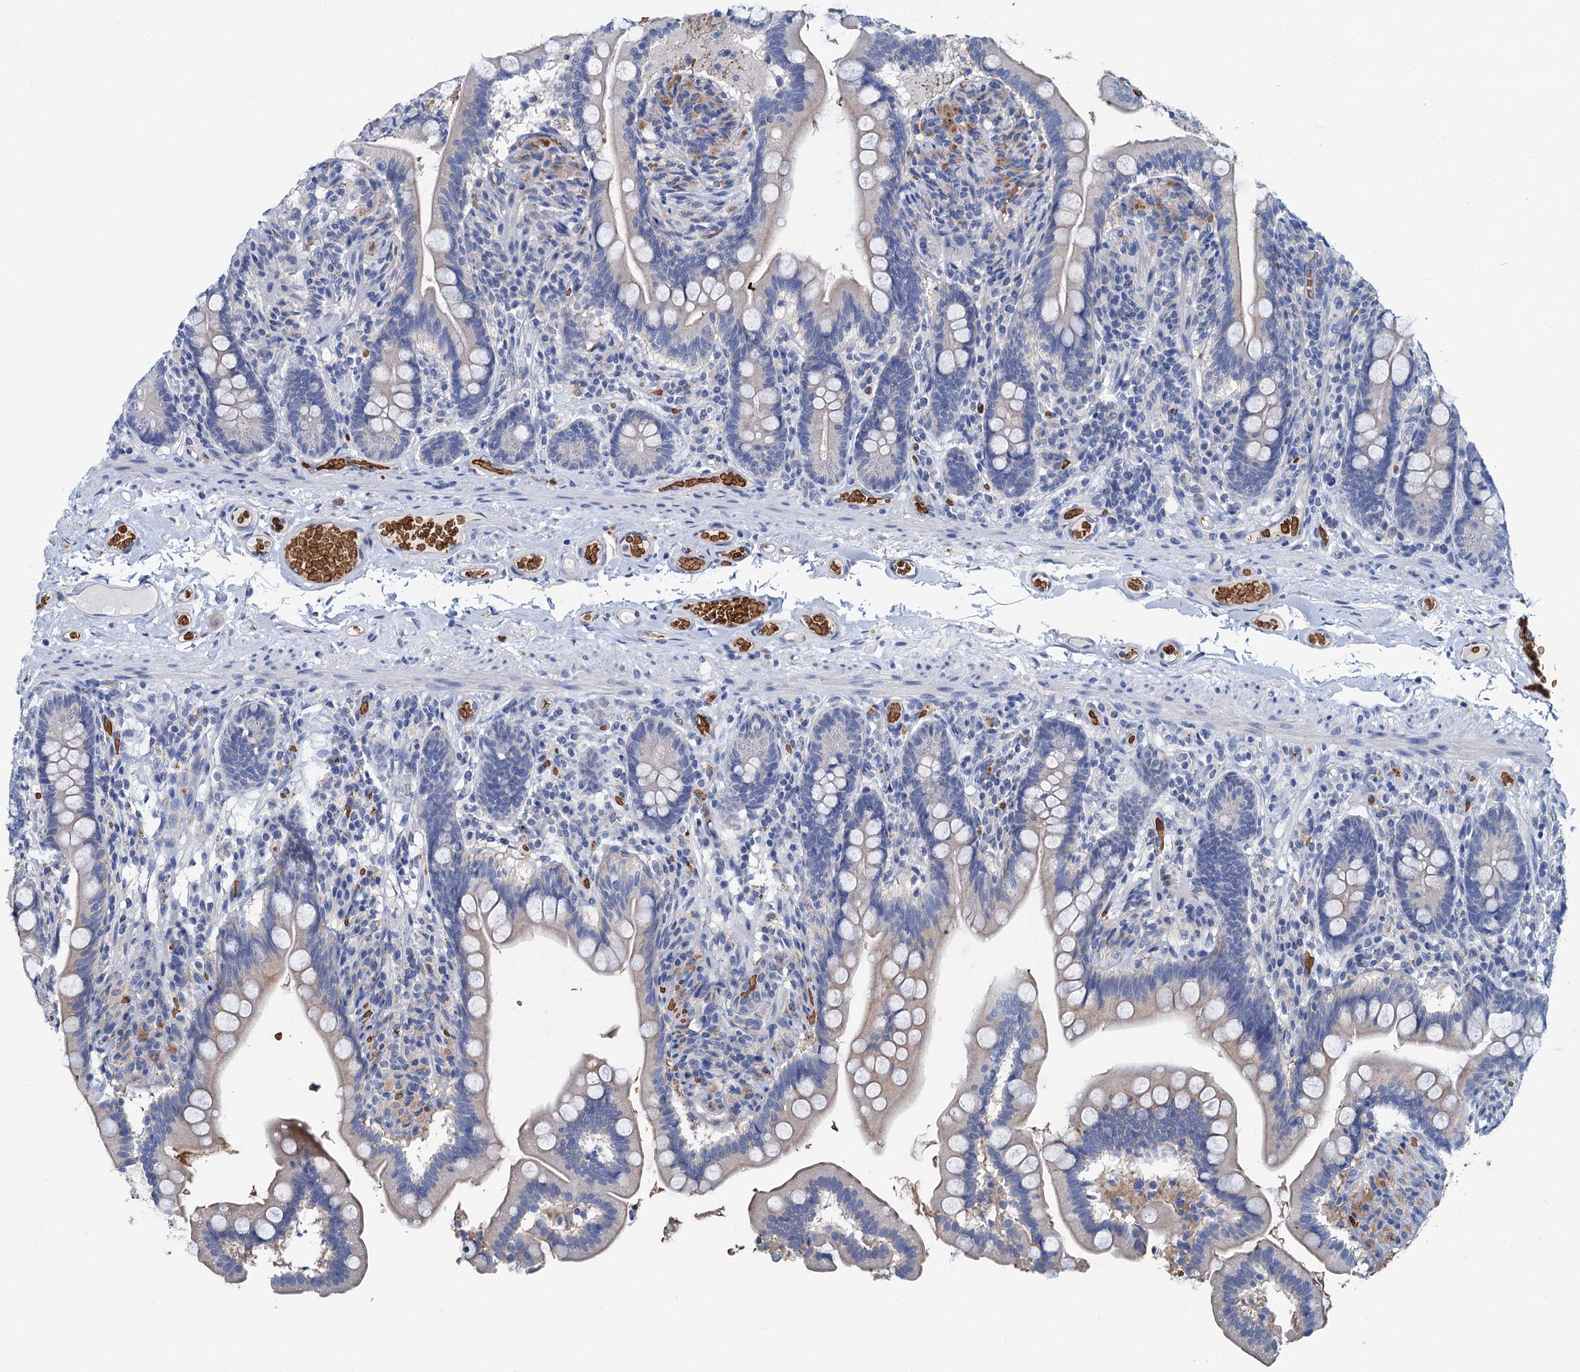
{"staining": {"intensity": "negative", "quantity": "none", "location": "none"}, "tissue": "small intestine", "cell_type": "Glandular cells", "image_type": "normal", "snomed": [{"axis": "morphology", "description": "Normal tissue, NOS"}, {"axis": "topography", "description": "Small intestine"}], "caption": "Immunohistochemical staining of unremarkable small intestine demonstrates no significant staining in glandular cells. (DAB (3,3'-diaminobenzidine) immunohistochemistry (IHC) with hematoxylin counter stain).", "gene": "ATG2A", "patient": {"sex": "female", "age": 64}}